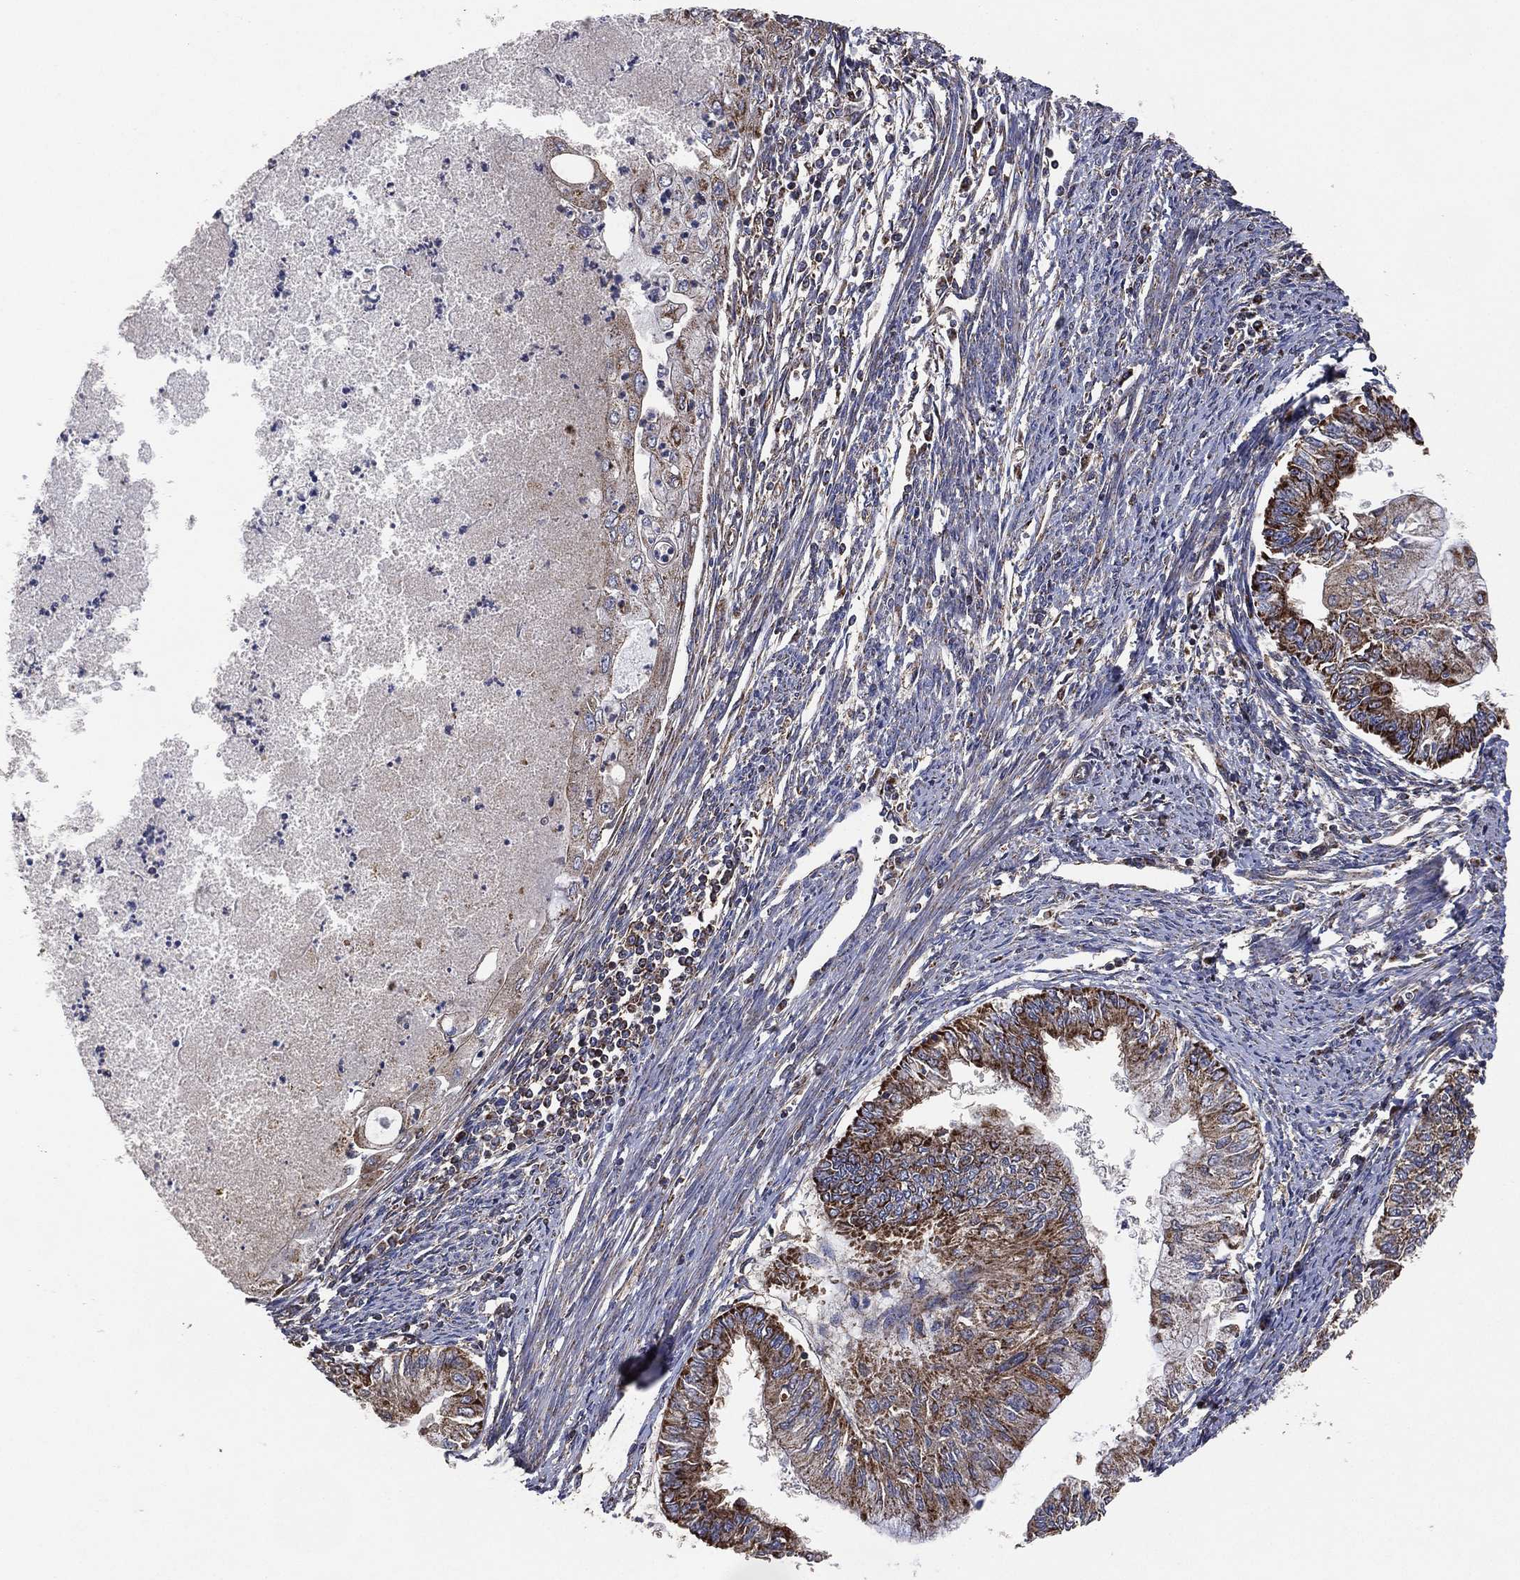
{"staining": {"intensity": "strong", "quantity": "25%-75%", "location": "cytoplasmic/membranous"}, "tissue": "endometrial cancer", "cell_type": "Tumor cells", "image_type": "cancer", "snomed": [{"axis": "morphology", "description": "Adenocarcinoma, NOS"}, {"axis": "topography", "description": "Endometrium"}], "caption": "Adenocarcinoma (endometrial) stained for a protein exhibits strong cytoplasmic/membranous positivity in tumor cells.", "gene": "LIMD1", "patient": {"sex": "female", "age": 59}}